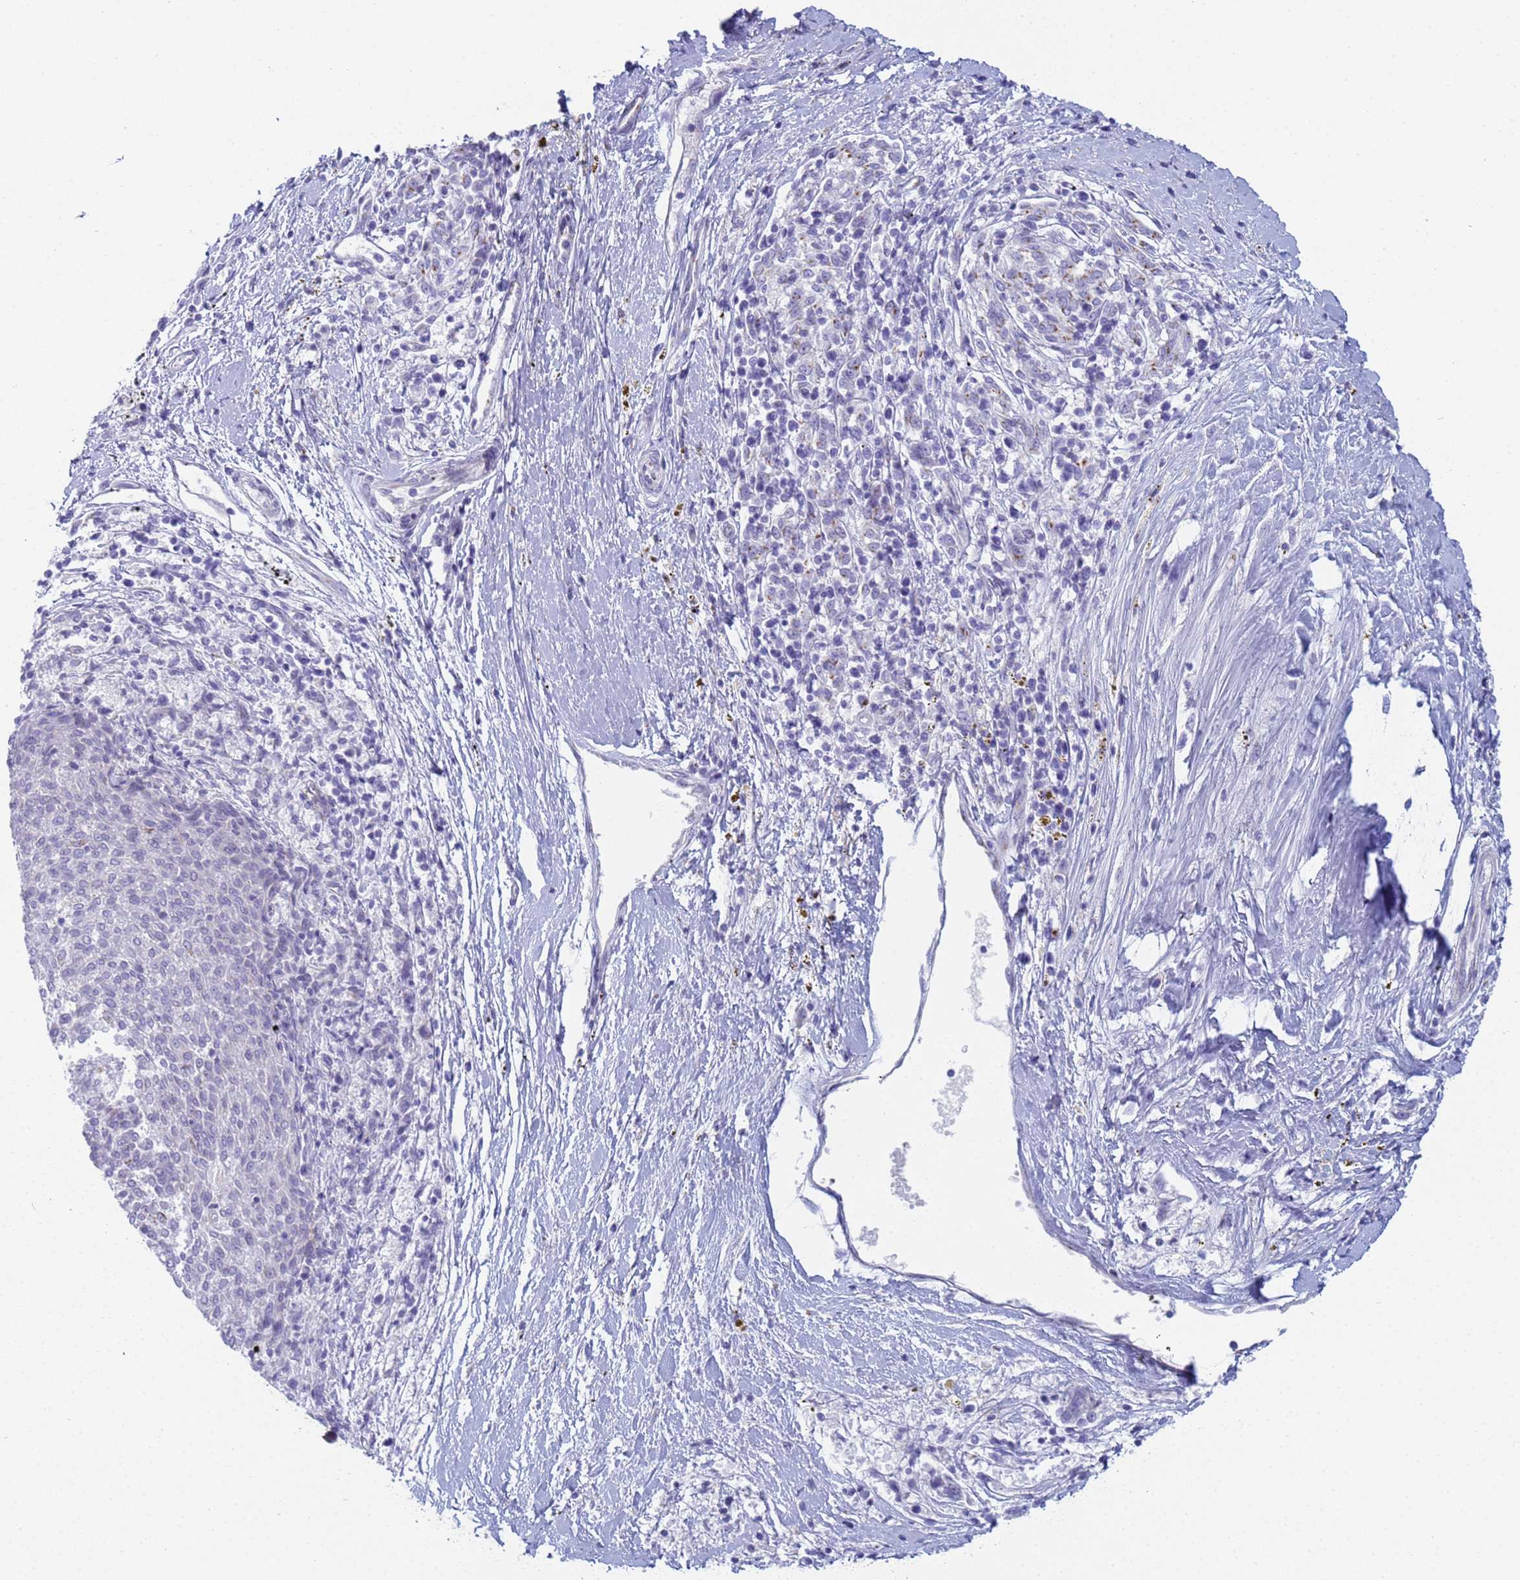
{"staining": {"intensity": "negative", "quantity": "none", "location": "none"}, "tissue": "melanoma", "cell_type": "Tumor cells", "image_type": "cancer", "snomed": [{"axis": "morphology", "description": "Malignant melanoma, NOS"}, {"axis": "topography", "description": "Skin"}], "caption": "DAB (3,3'-diaminobenzidine) immunohistochemical staining of human melanoma reveals no significant positivity in tumor cells.", "gene": "CR1", "patient": {"sex": "female", "age": 72}}